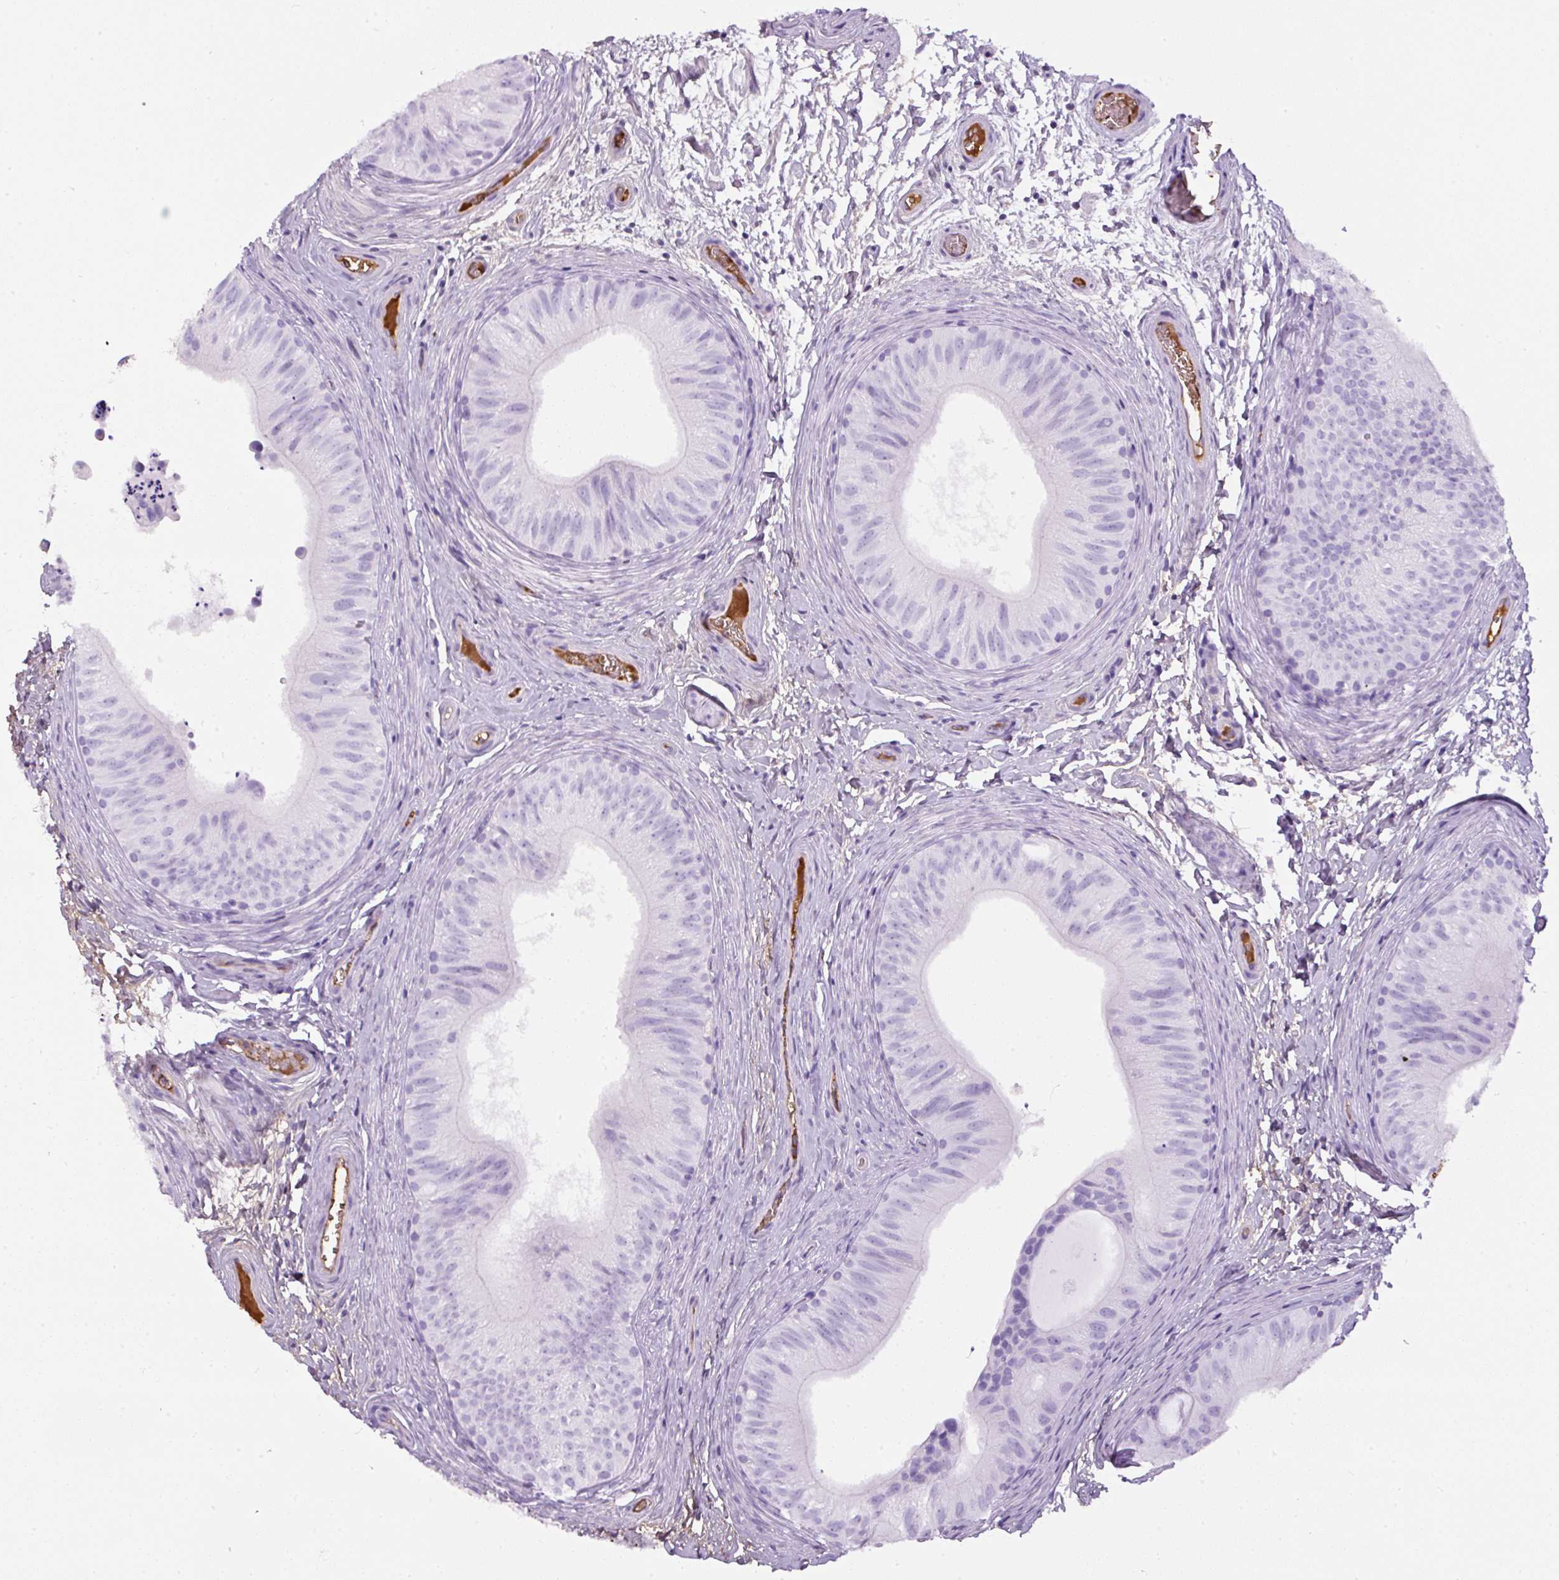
{"staining": {"intensity": "negative", "quantity": "none", "location": "none"}, "tissue": "epididymis", "cell_type": "Glandular cells", "image_type": "normal", "snomed": [{"axis": "morphology", "description": "Normal tissue, NOS"}, {"axis": "topography", "description": "Epididymis"}], "caption": "A high-resolution micrograph shows immunohistochemistry (IHC) staining of benign epididymis, which displays no significant positivity in glandular cells. (Stains: DAB (3,3'-diaminobenzidine) immunohistochemistry (IHC) with hematoxylin counter stain, Microscopy: brightfield microscopy at high magnification).", "gene": "APOA1", "patient": {"sex": "male", "age": 24}}